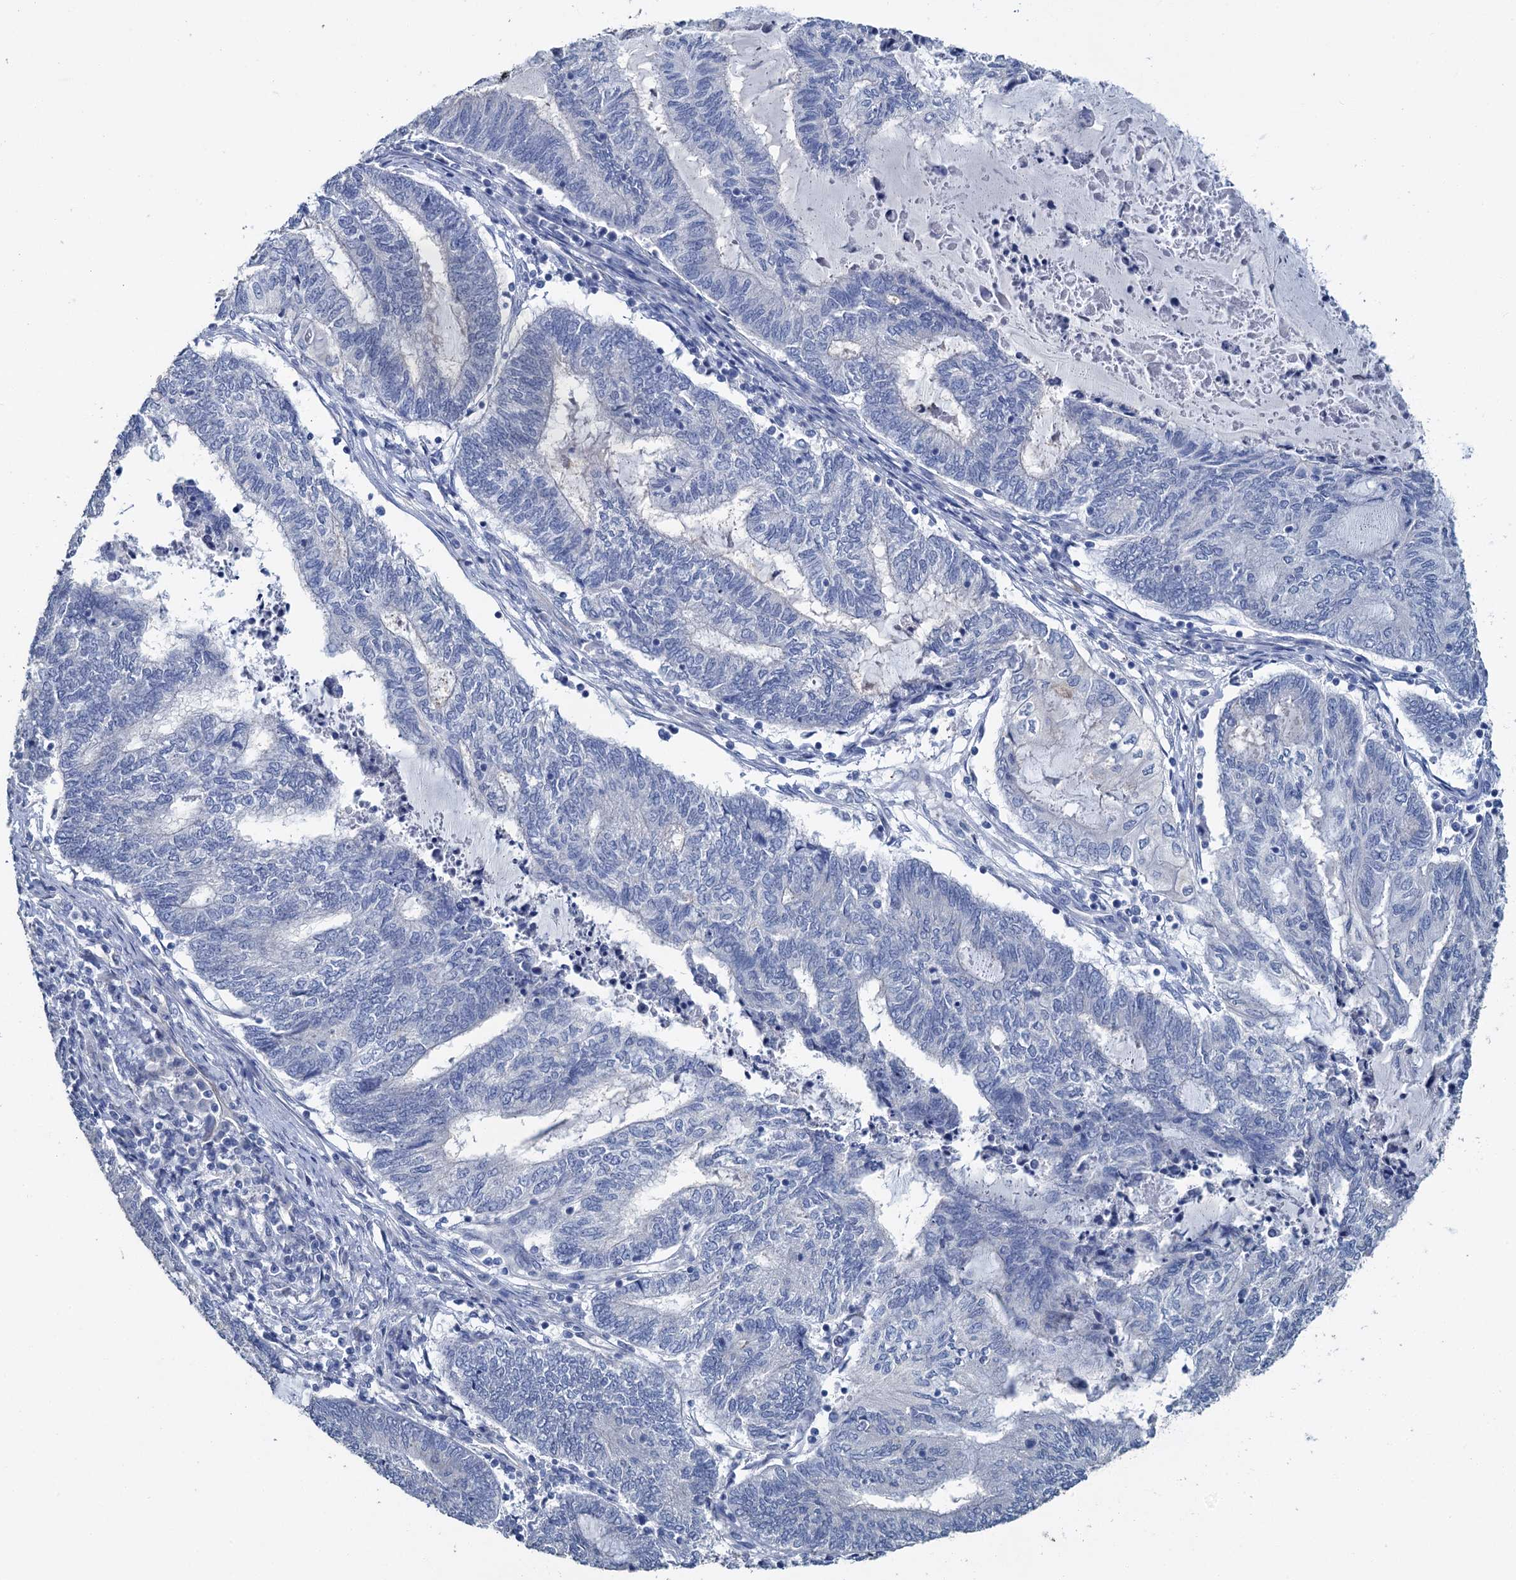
{"staining": {"intensity": "negative", "quantity": "none", "location": "none"}, "tissue": "endometrial cancer", "cell_type": "Tumor cells", "image_type": "cancer", "snomed": [{"axis": "morphology", "description": "Adenocarcinoma, NOS"}, {"axis": "topography", "description": "Uterus"}, {"axis": "topography", "description": "Endometrium"}], "caption": "Endometrial cancer (adenocarcinoma) was stained to show a protein in brown. There is no significant positivity in tumor cells.", "gene": "SNCB", "patient": {"sex": "female", "age": 70}}